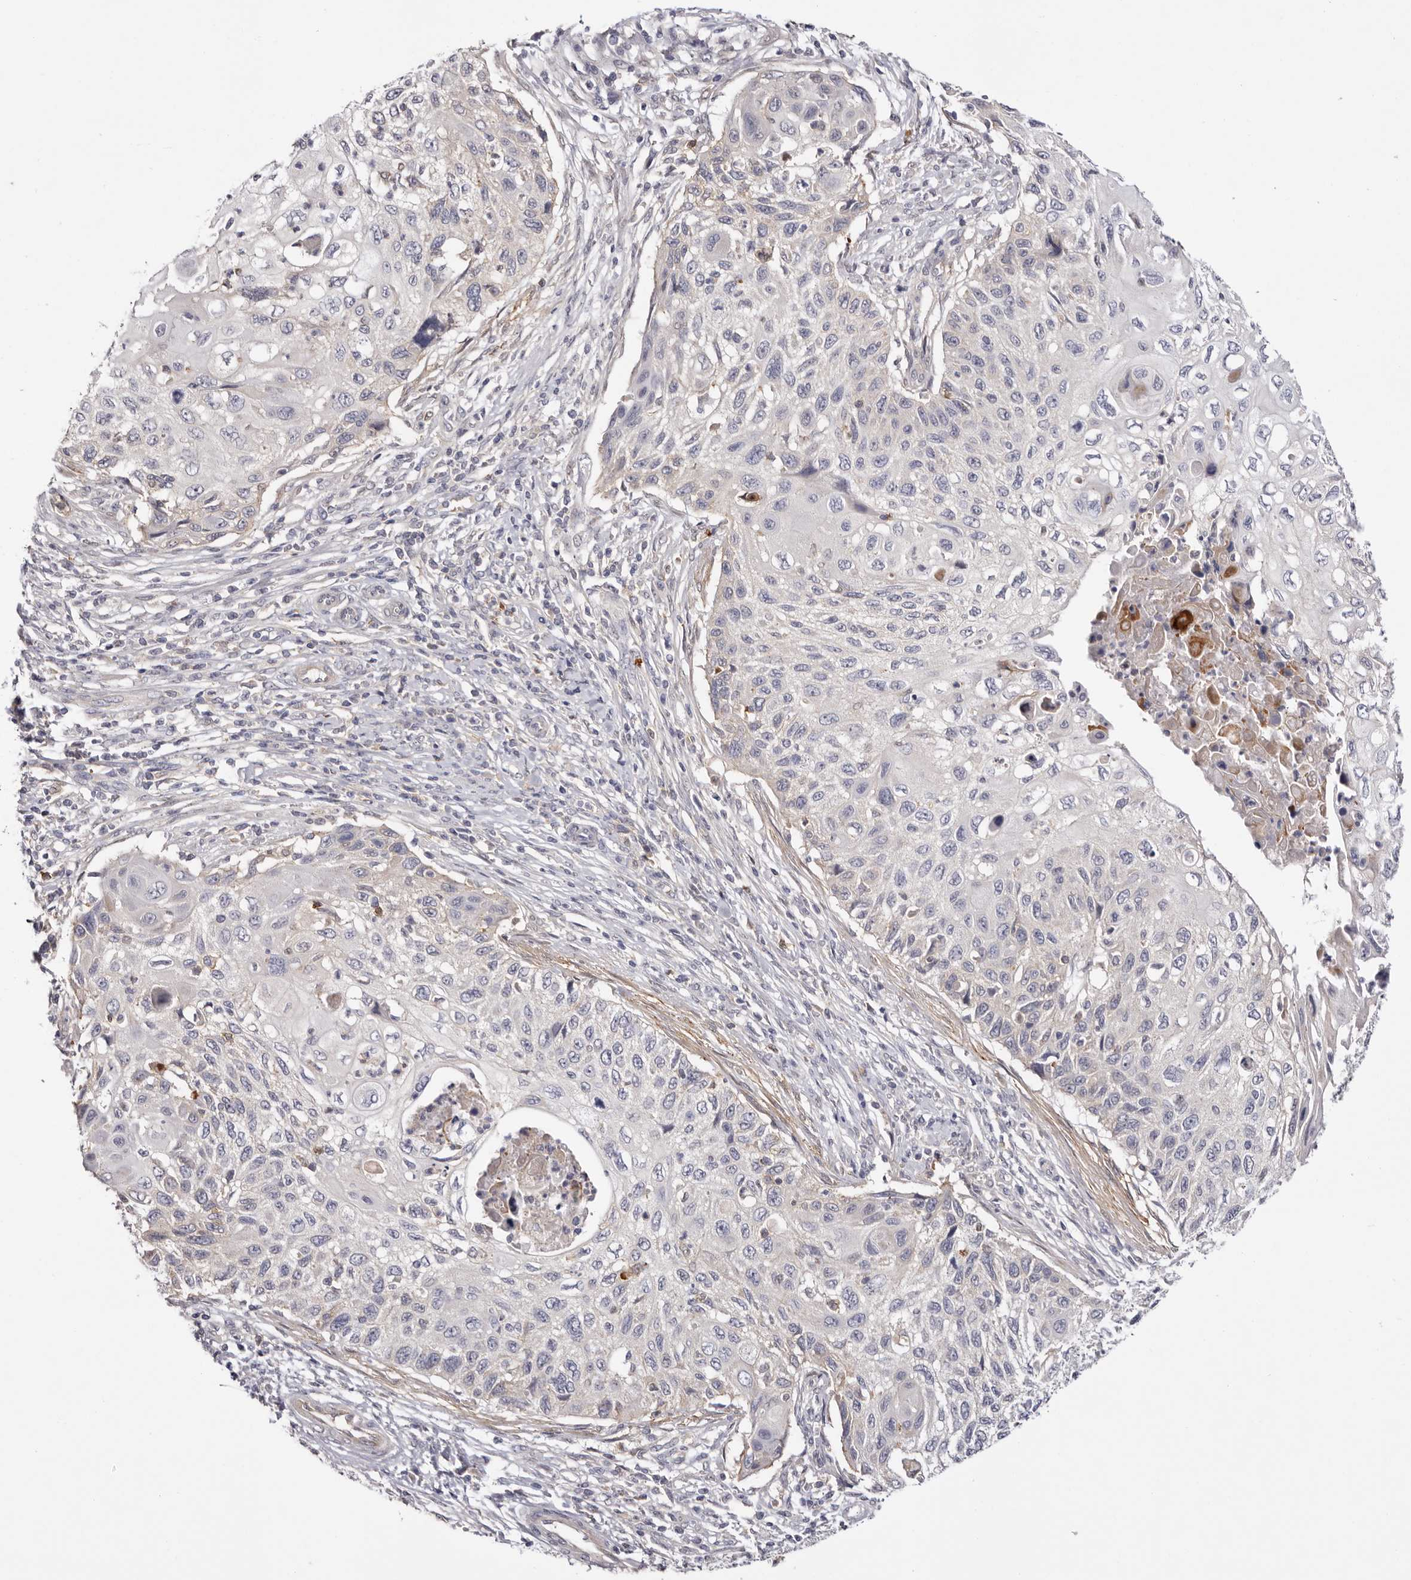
{"staining": {"intensity": "negative", "quantity": "none", "location": "none"}, "tissue": "cervical cancer", "cell_type": "Tumor cells", "image_type": "cancer", "snomed": [{"axis": "morphology", "description": "Squamous cell carcinoma, NOS"}, {"axis": "topography", "description": "Cervix"}], "caption": "IHC of human cervical cancer (squamous cell carcinoma) shows no expression in tumor cells.", "gene": "LMLN", "patient": {"sex": "female", "age": 70}}